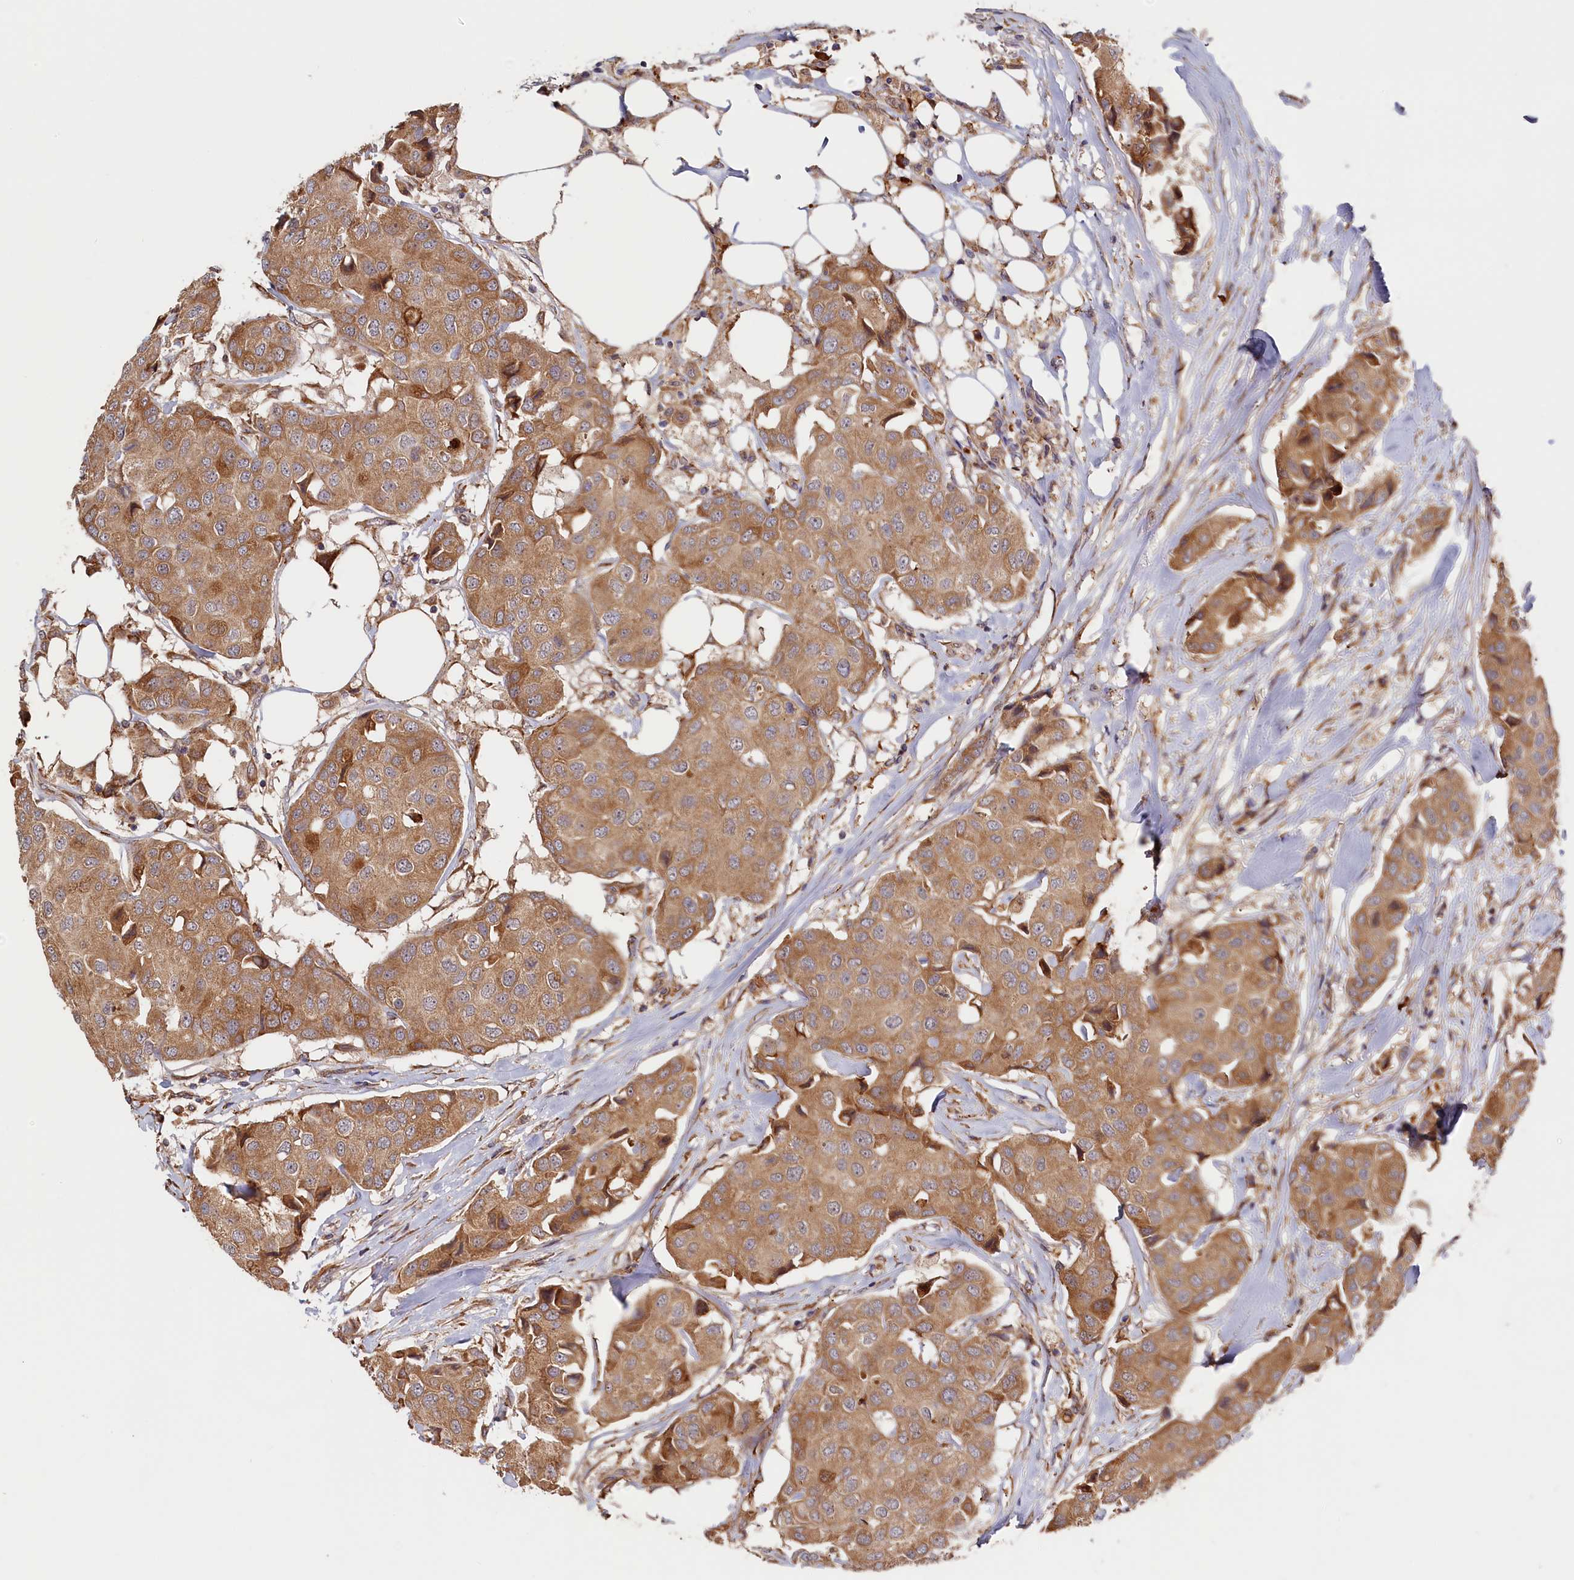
{"staining": {"intensity": "moderate", "quantity": ">75%", "location": "cytoplasmic/membranous"}, "tissue": "breast cancer", "cell_type": "Tumor cells", "image_type": "cancer", "snomed": [{"axis": "morphology", "description": "Duct carcinoma"}, {"axis": "topography", "description": "Breast"}], "caption": "Brown immunohistochemical staining in breast cancer (infiltrating ductal carcinoma) reveals moderate cytoplasmic/membranous staining in about >75% of tumor cells. Nuclei are stained in blue.", "gene": "CEP44", "patient": {"sex": "female", "age": 80}}